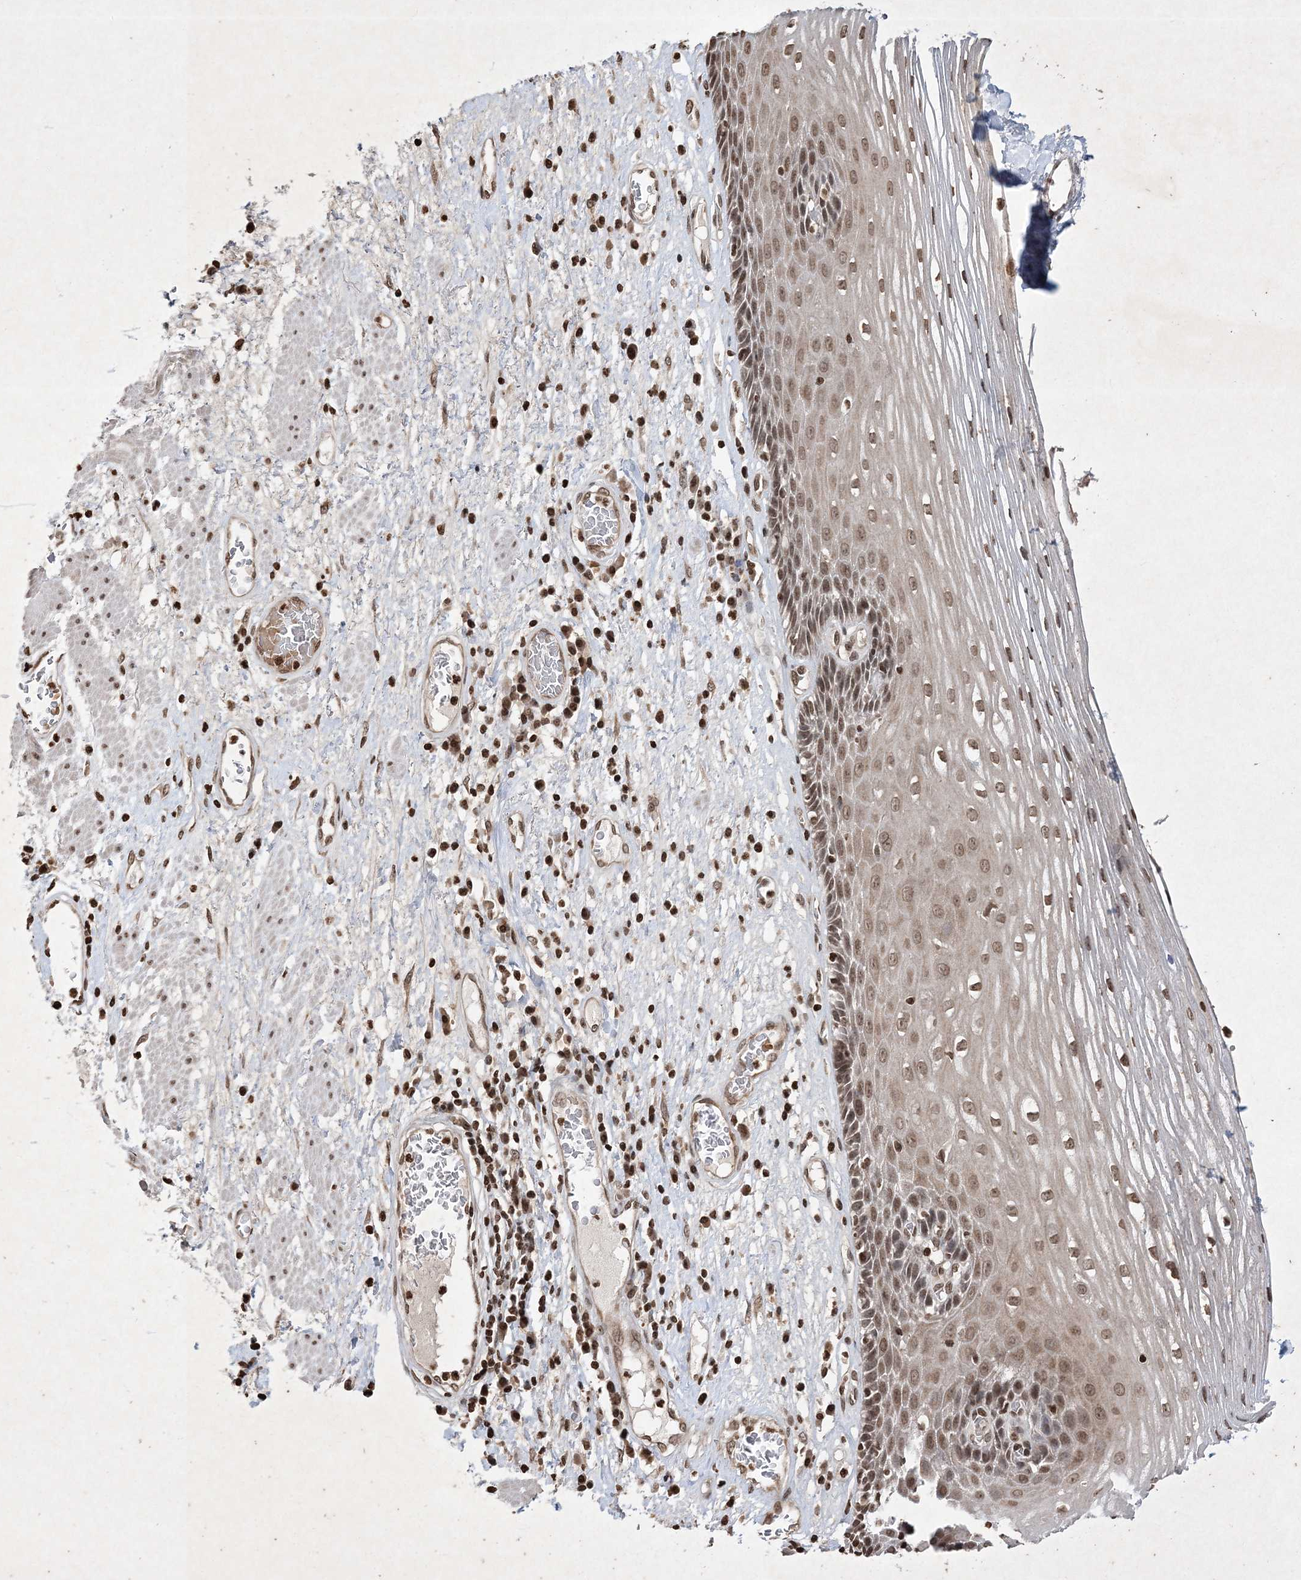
{"staining": {"intensity": "moderate", "quantity": ">75%", "location": "nuclear"}, "tissue": "esophagus", "cell_type": "Squamous epithelial cells", "image_type": "normal", "snomed": [{"axis": "morphology", "description": "Normal tissue, NOS"}, {"axis": "morphology", "description": "Adenocarcinoma, NOS"}, {"axis": "topography", "description": "Esophagus"}], "caption": "Squamous epithelial cells display moderate nuclear staining in about >75% of cells in unremarkable esophagus. The staining is performed using DAB (3,3'-diaminobenzidine) brown chromogen to label protein expression. The nuclei are counter-stained blue using hematoxylin.", "gene": "NEDD9", "patient": {"sex": "male", "age": 62}}